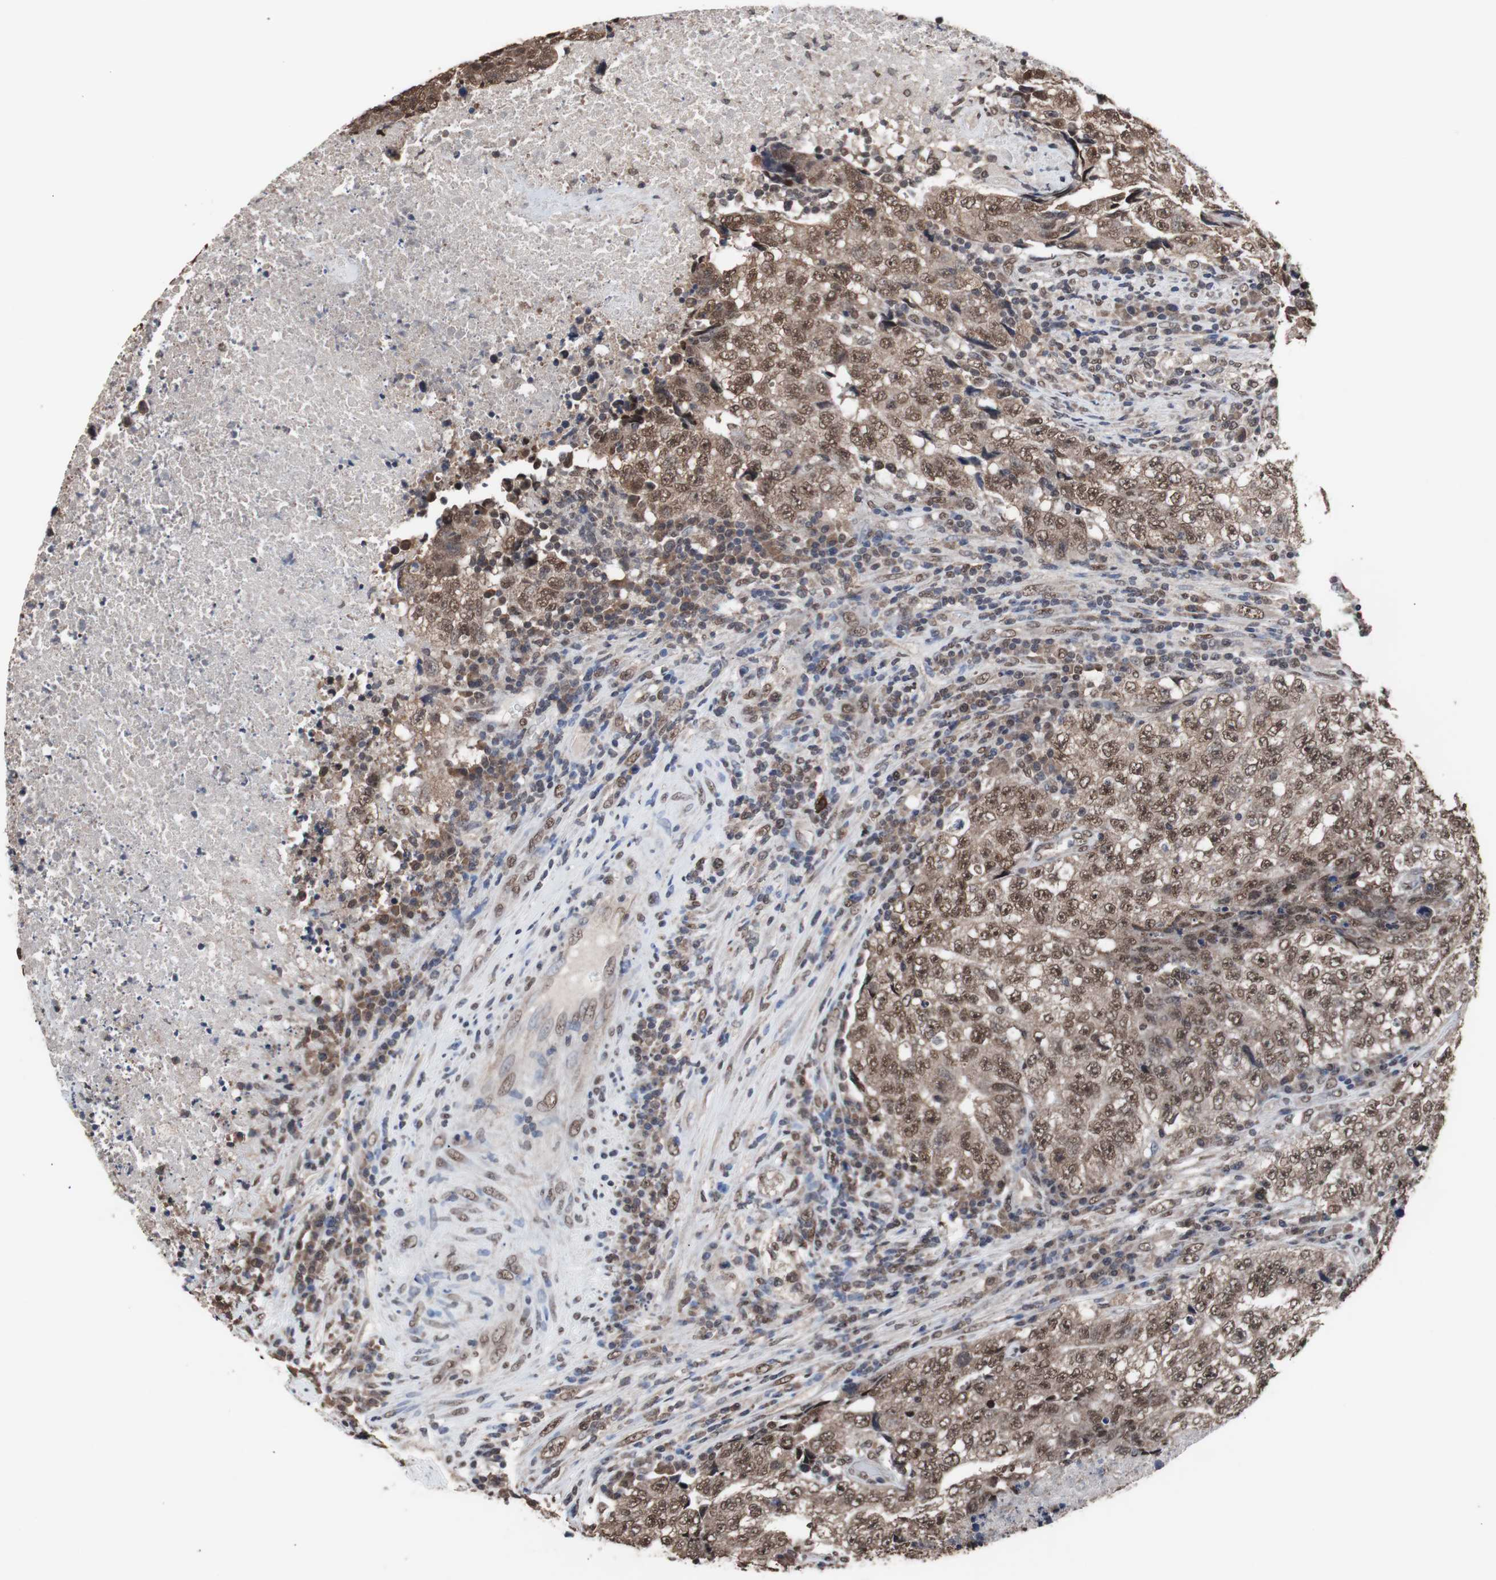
{"staining": {"intensity": "moderate", "quantity": ">75%", "location": "cytoplasmic/membranous,nuclear"}, "tissue": "testis cancer", "cell_type": "Tumor cells", "image_type": "cancer", "snomed": [{"axis": "morphology", "description": "Necrosis, NOS"}, {"axis": "morphology", "description": "Carcinoma, Embryonal, NOS"}, {"axis": "topography", "description": "Testis"}], "caption": "The photomicrograph shows staining of testis cancer (embryonal carcinoma), revealing moderate cytoplasmic/membranous and nuclear protein staining (brown color) within tumor cells.", "gene": "MED27", "patient": {"sex": "male", "age": 19}}